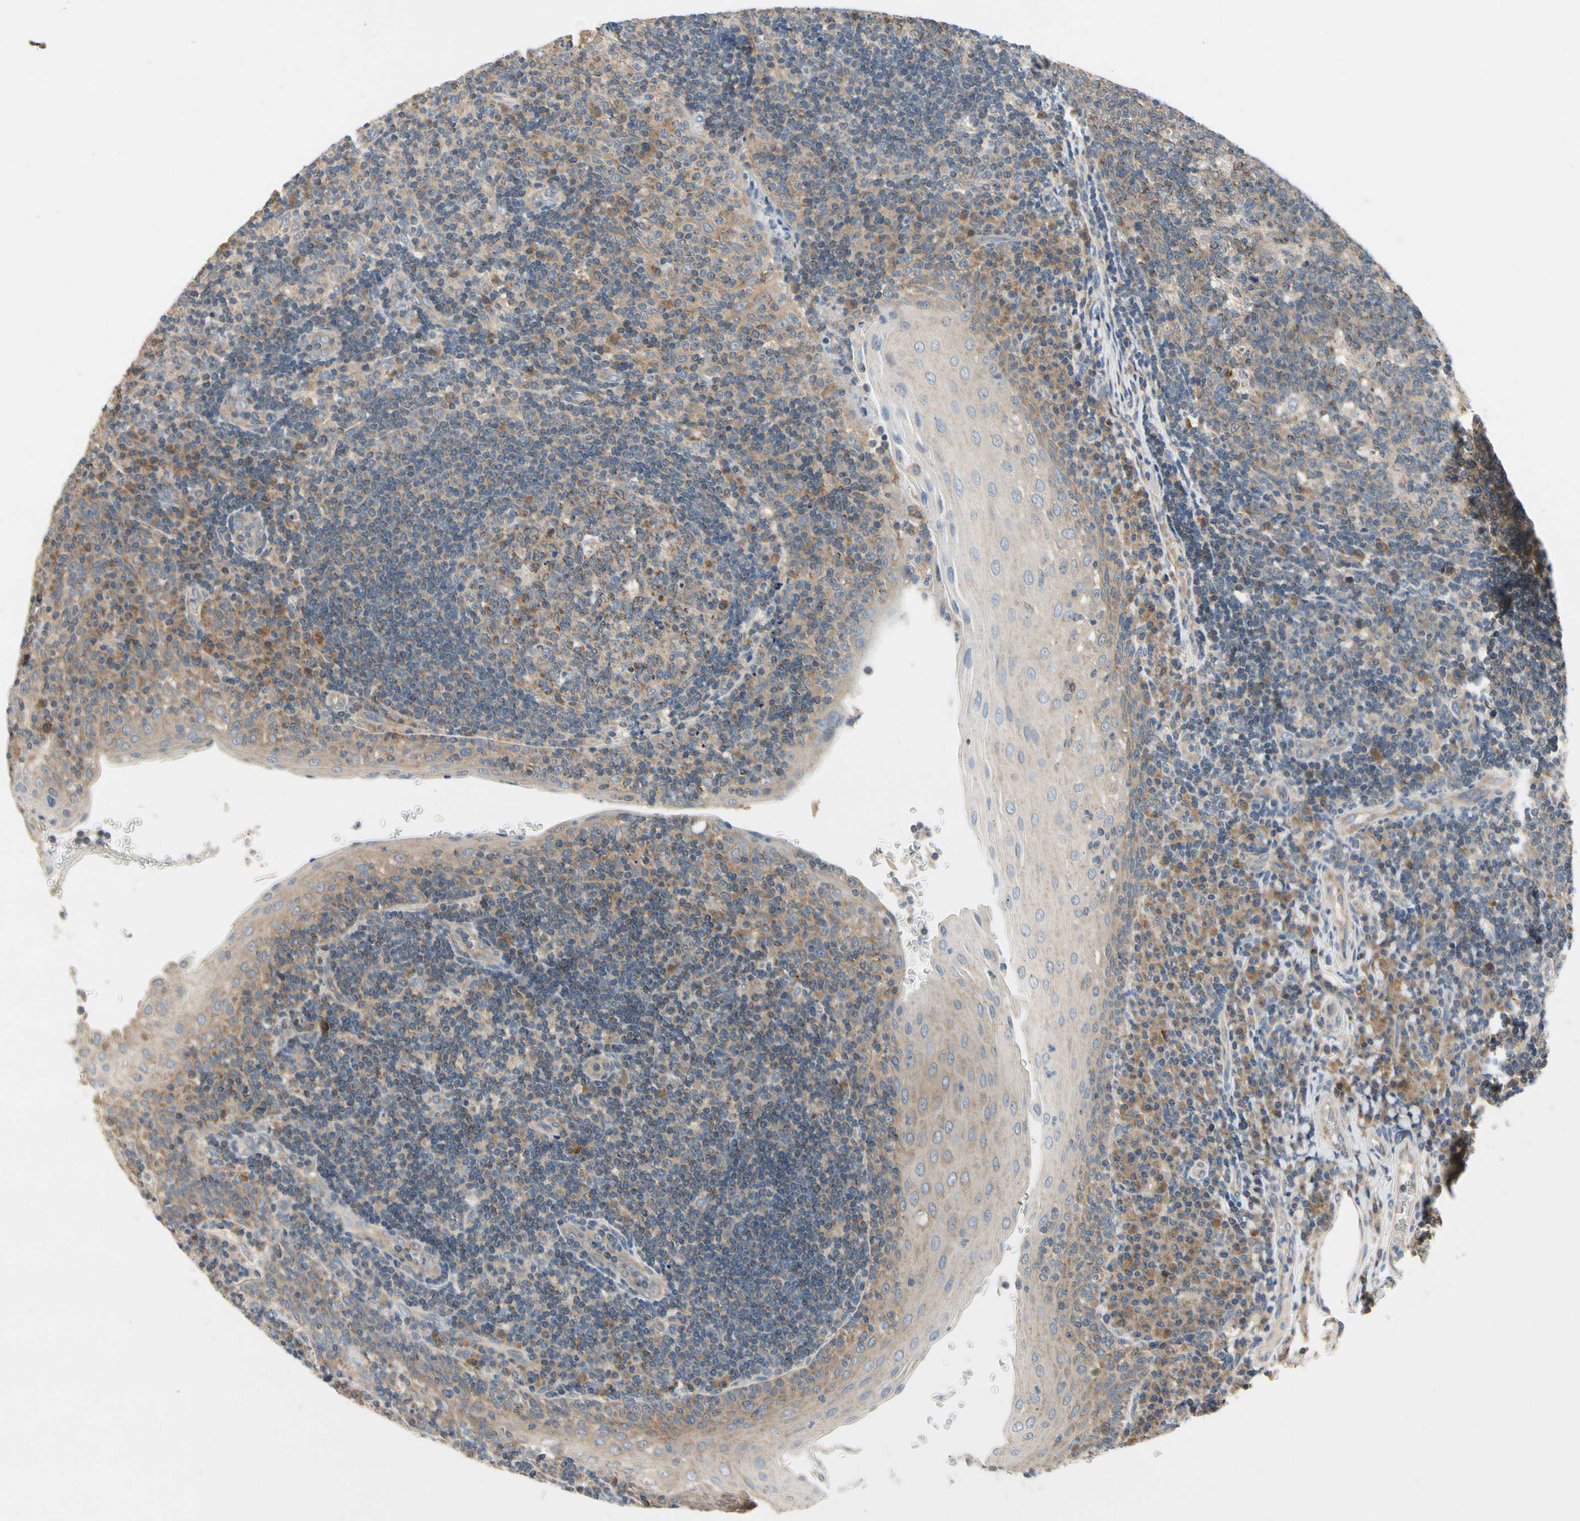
{"staining": {"intensity": "moderate", "quantity": ">75%", "location": "cytoplasmic/membranous"}, "tissue": "tonsil", "cell_type": "Germinal center cells", "image_type": "normal", "snomed": [{"axis": "morphology", "description": "Normal tissue, NOS"}, {"axis": "topography", "description": "Tonsil"}], "caption": "Immunohistochemical staining of unremarkable tonsil demonstrates medium levels of moderate cytoplasmic/membranous staining in about >75% of germinal center cells.", "gene": "KLHDC8B", "patient": {"sex": "female", "age": 40}}